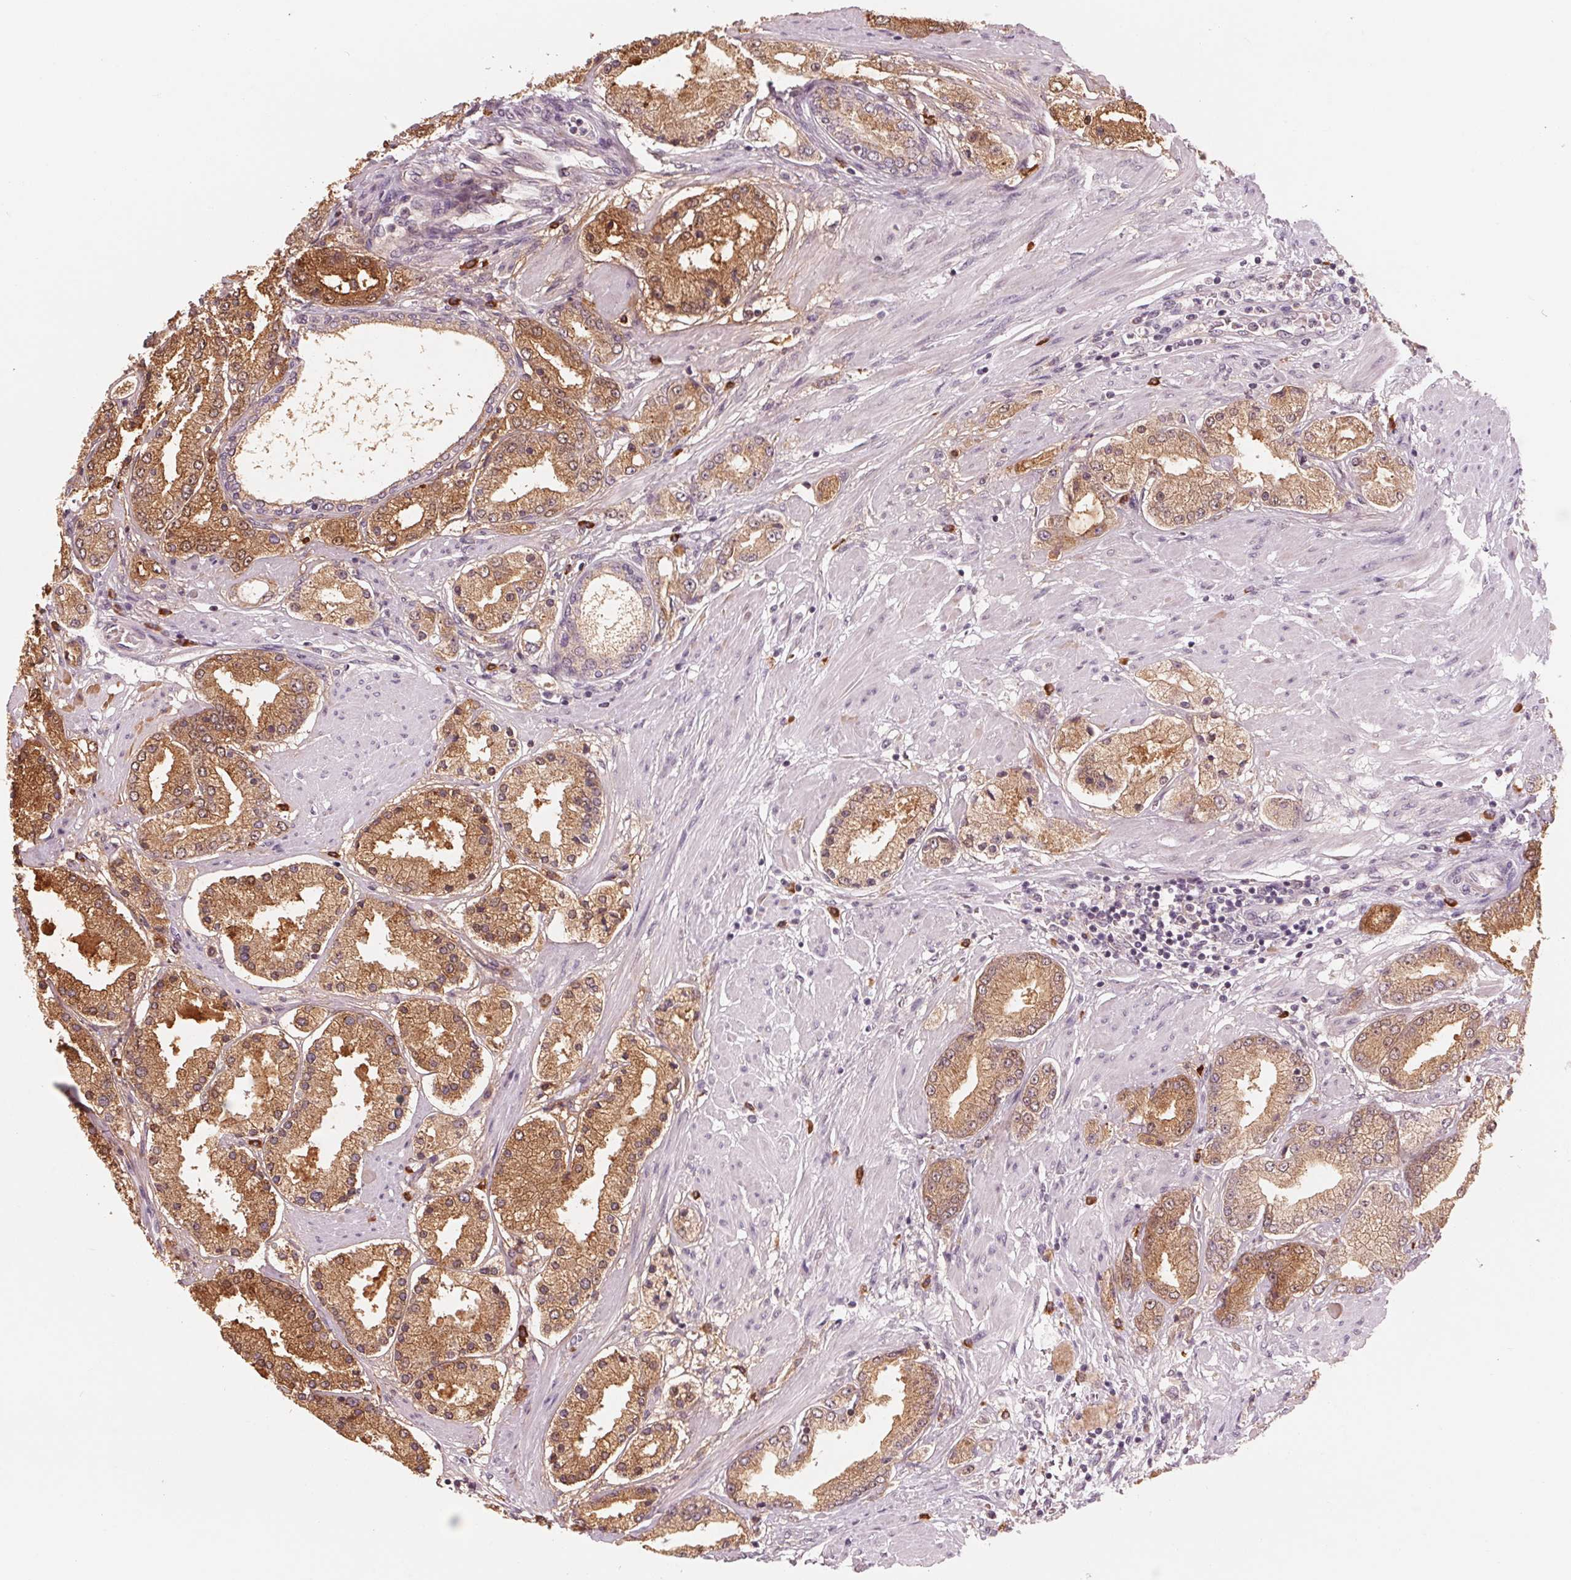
{"staining": {"intensity": "moderate", "quantity": ">75%", "location": "cytoplasmic/membranous"}, "tissue": "prostate cancer", "cell_type": "Tumor cells", "image_type": "cancer", "snomed": [{"axis": "morphology", "description": "Adenocarcinoma, High grade"}, {"axis": "topography", "description": "Prostate"}], "caption": "An image showing moderate cytoplasmic/membranous positivity in about >75% of tumor cells in prostate cancer (adenocarcinoma (high-grade)), as visualized by brown immunohistochemical staining.", "gene": "GIGYF2", "patient": {"sex": "male", "age": 67}}